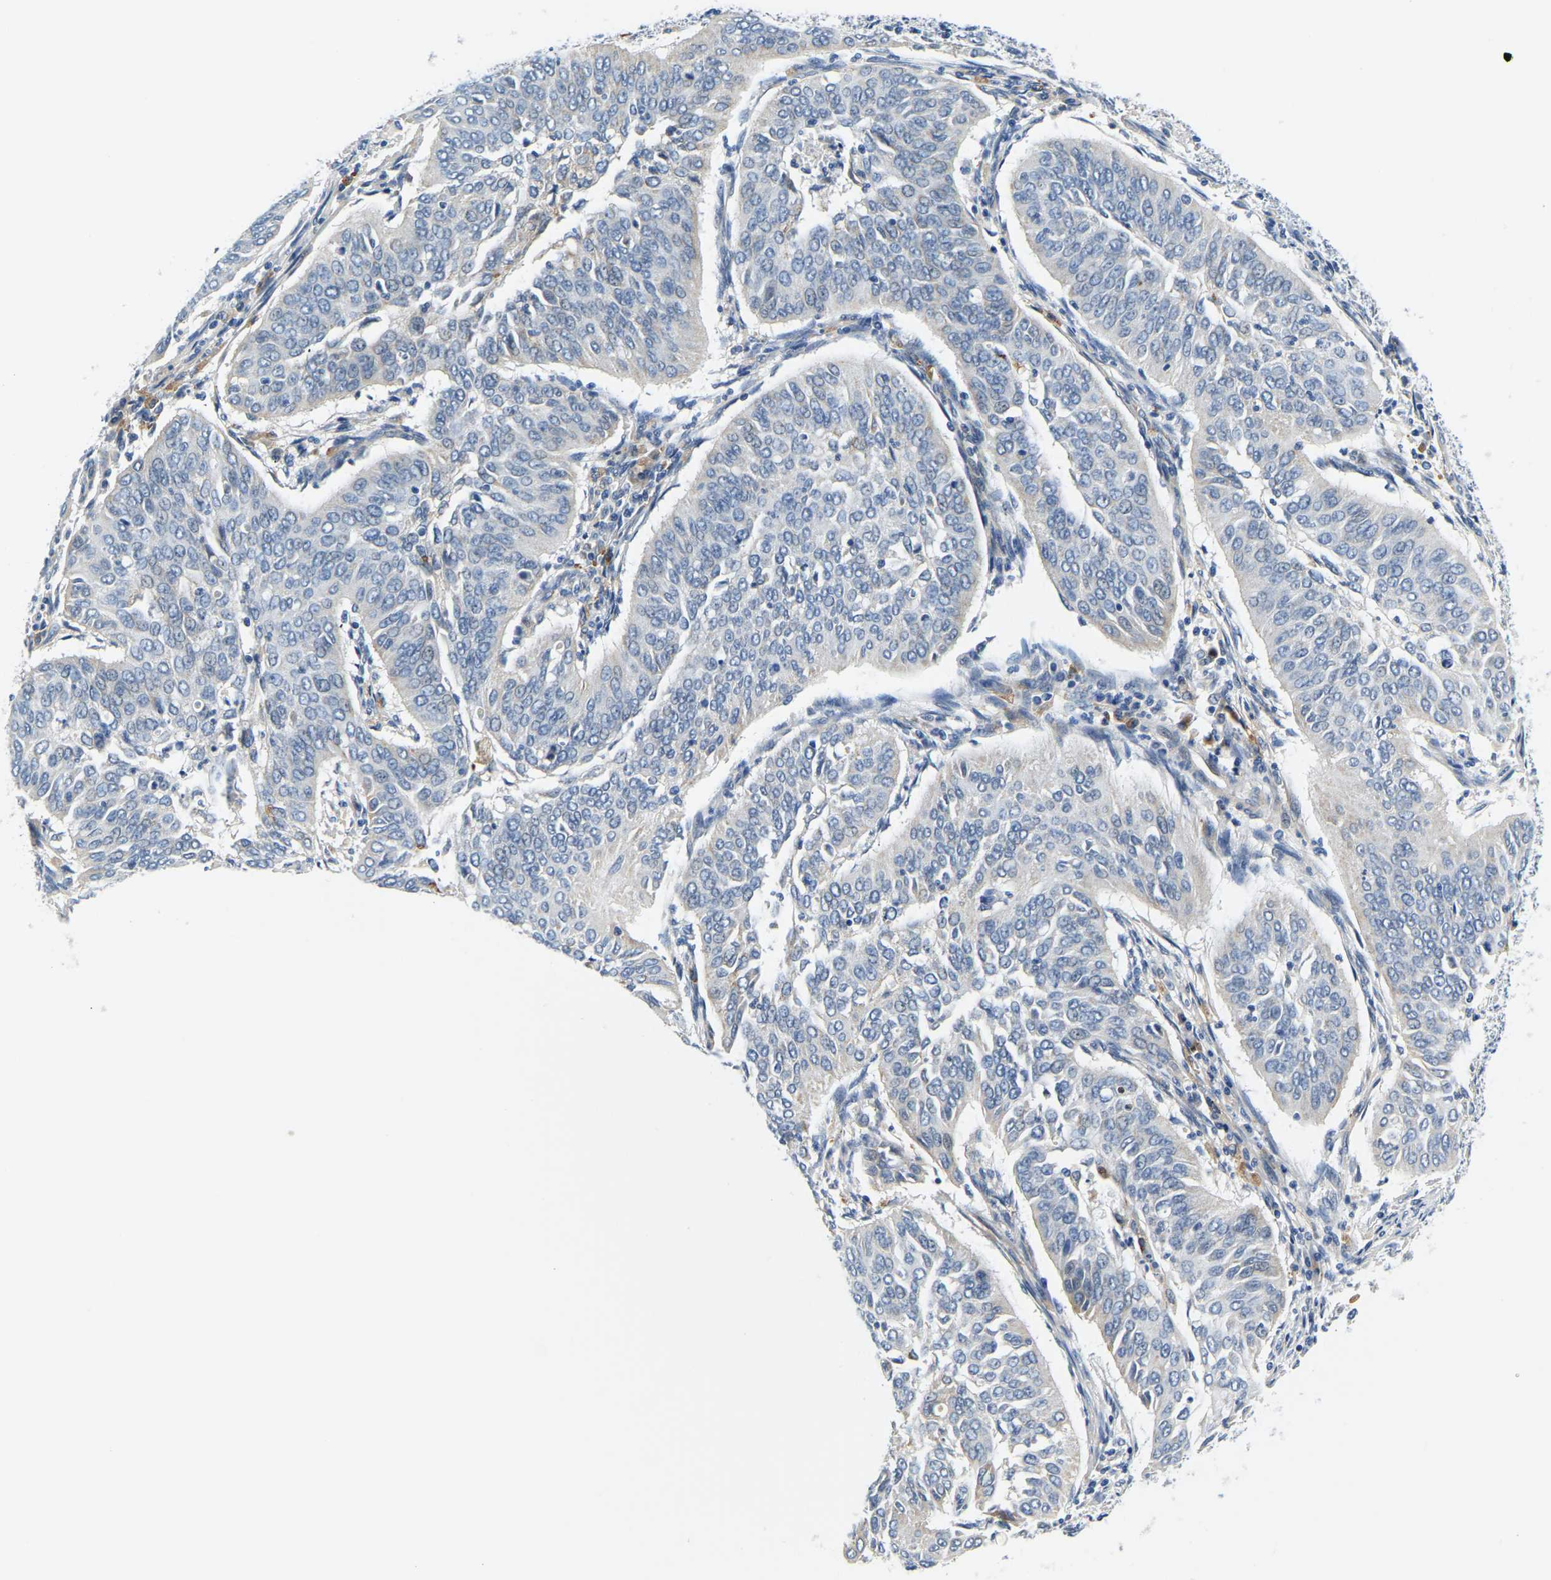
{"staining": {"intensity": "negative", "quantity": "none", "location": "none"}, "tissue": "cervical cancer", "cell_type": "Tumor cells", "image_type": "cancer", "snomed": [{"axis": "morphology", "description": "Normal tissue, NOS"}, {"axis": "morphology", "description": "Squamous cell carcinoma, NOS"}, {"axis": "topography", "description": "Cervix"}], "caption": "A photomicrograph of human cervical cancer (squamous cell carcinoma) is negative for staining in tumor cells.", "gene": "LIAS", "patient": {"sex": "female", "age": 39}}